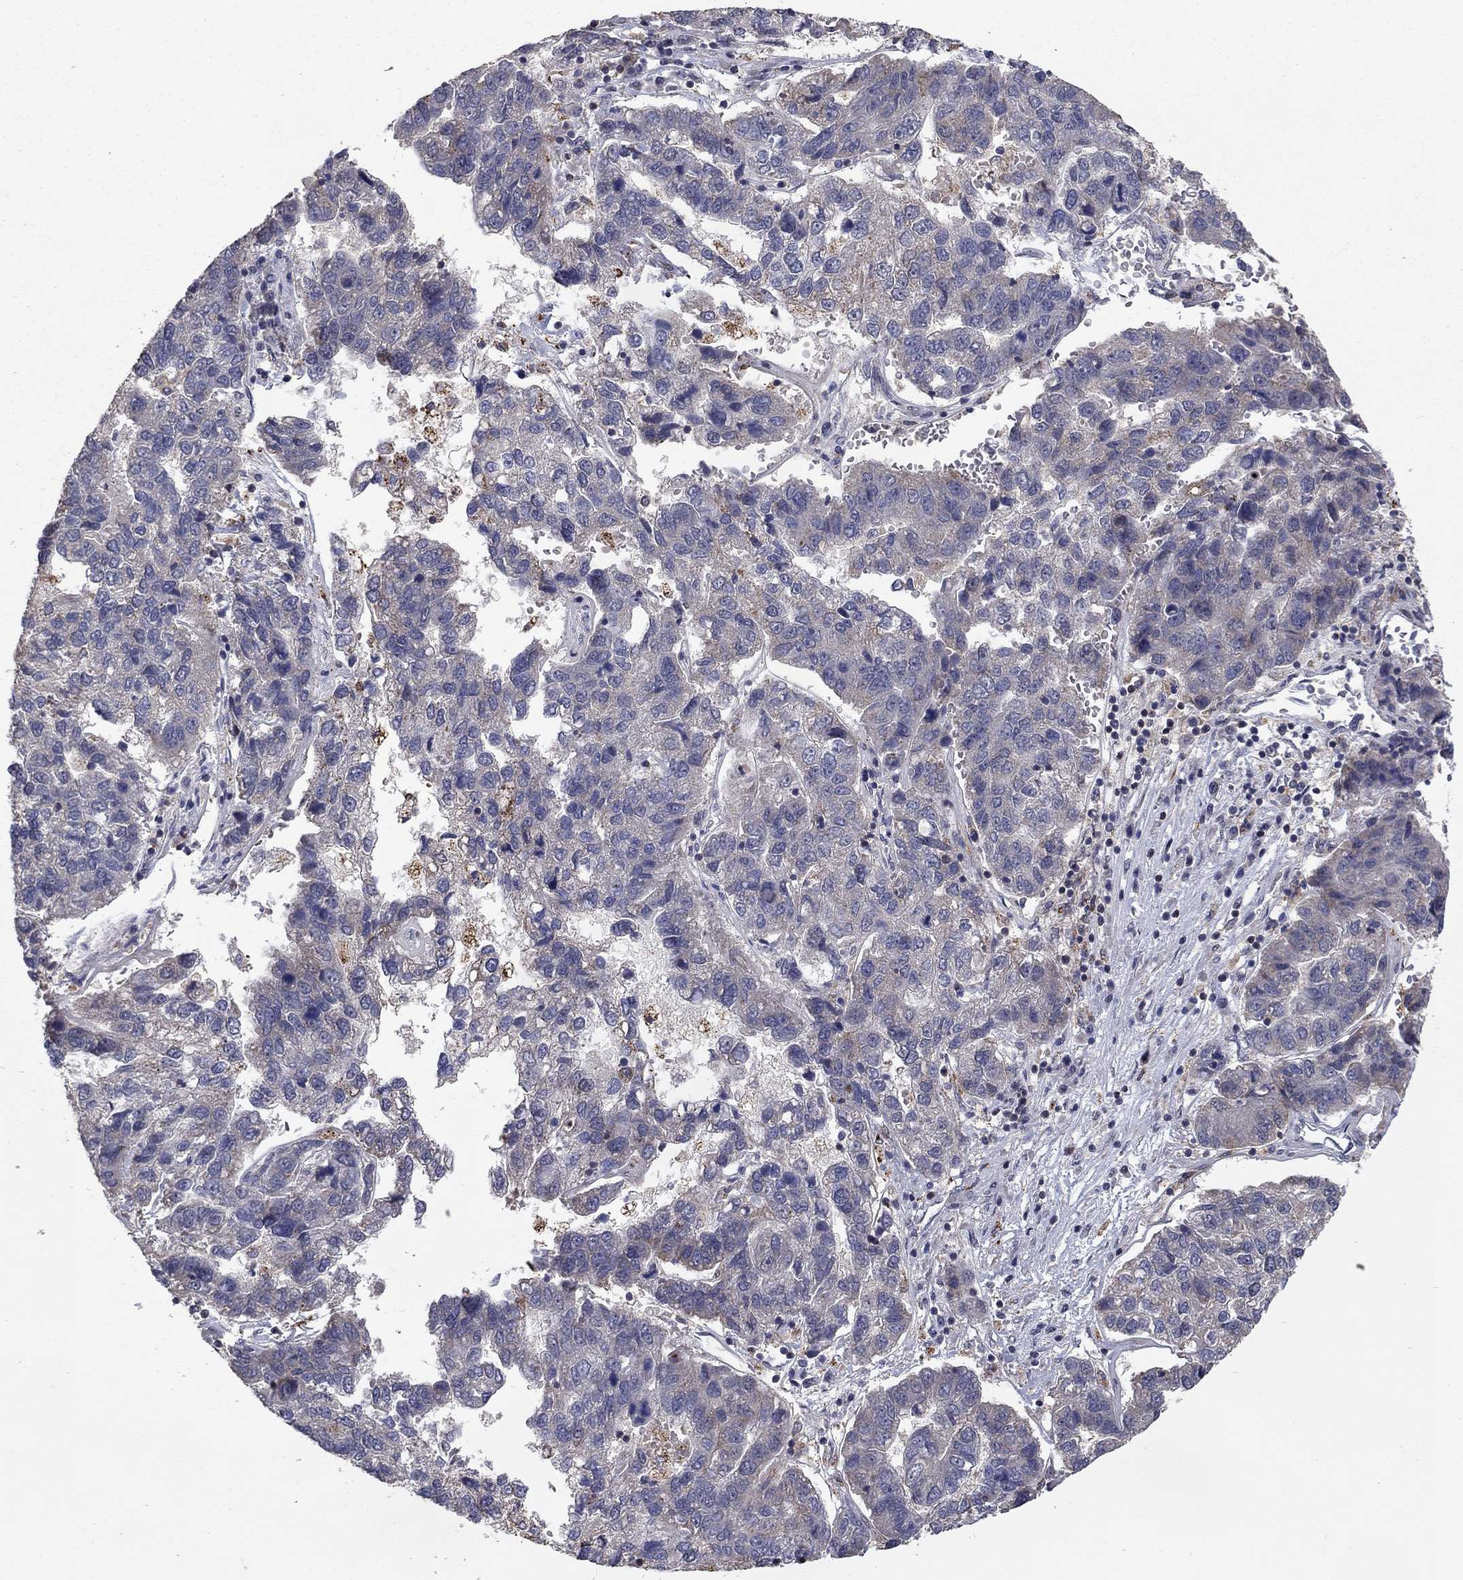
{"staining": {"intensity": "negative", "quantity": "none", "location": "none"}, "tissue": "pancreatic cancer", "cell_type": "Tumor cells", "image_type": "cancer", "snomed": [{"axis": "morphology", "description": "Adenocarcinoma, NOS"}, {"axis": "topography", "description": "Pancreas"}], "caption": "Adenocarcinoma (pancreatic) was stained to show a protein in brown. There is no significant positivity in tumor cells.", "gene": "LPCAT4", "patient": {"sex": "female", "age": 61}}